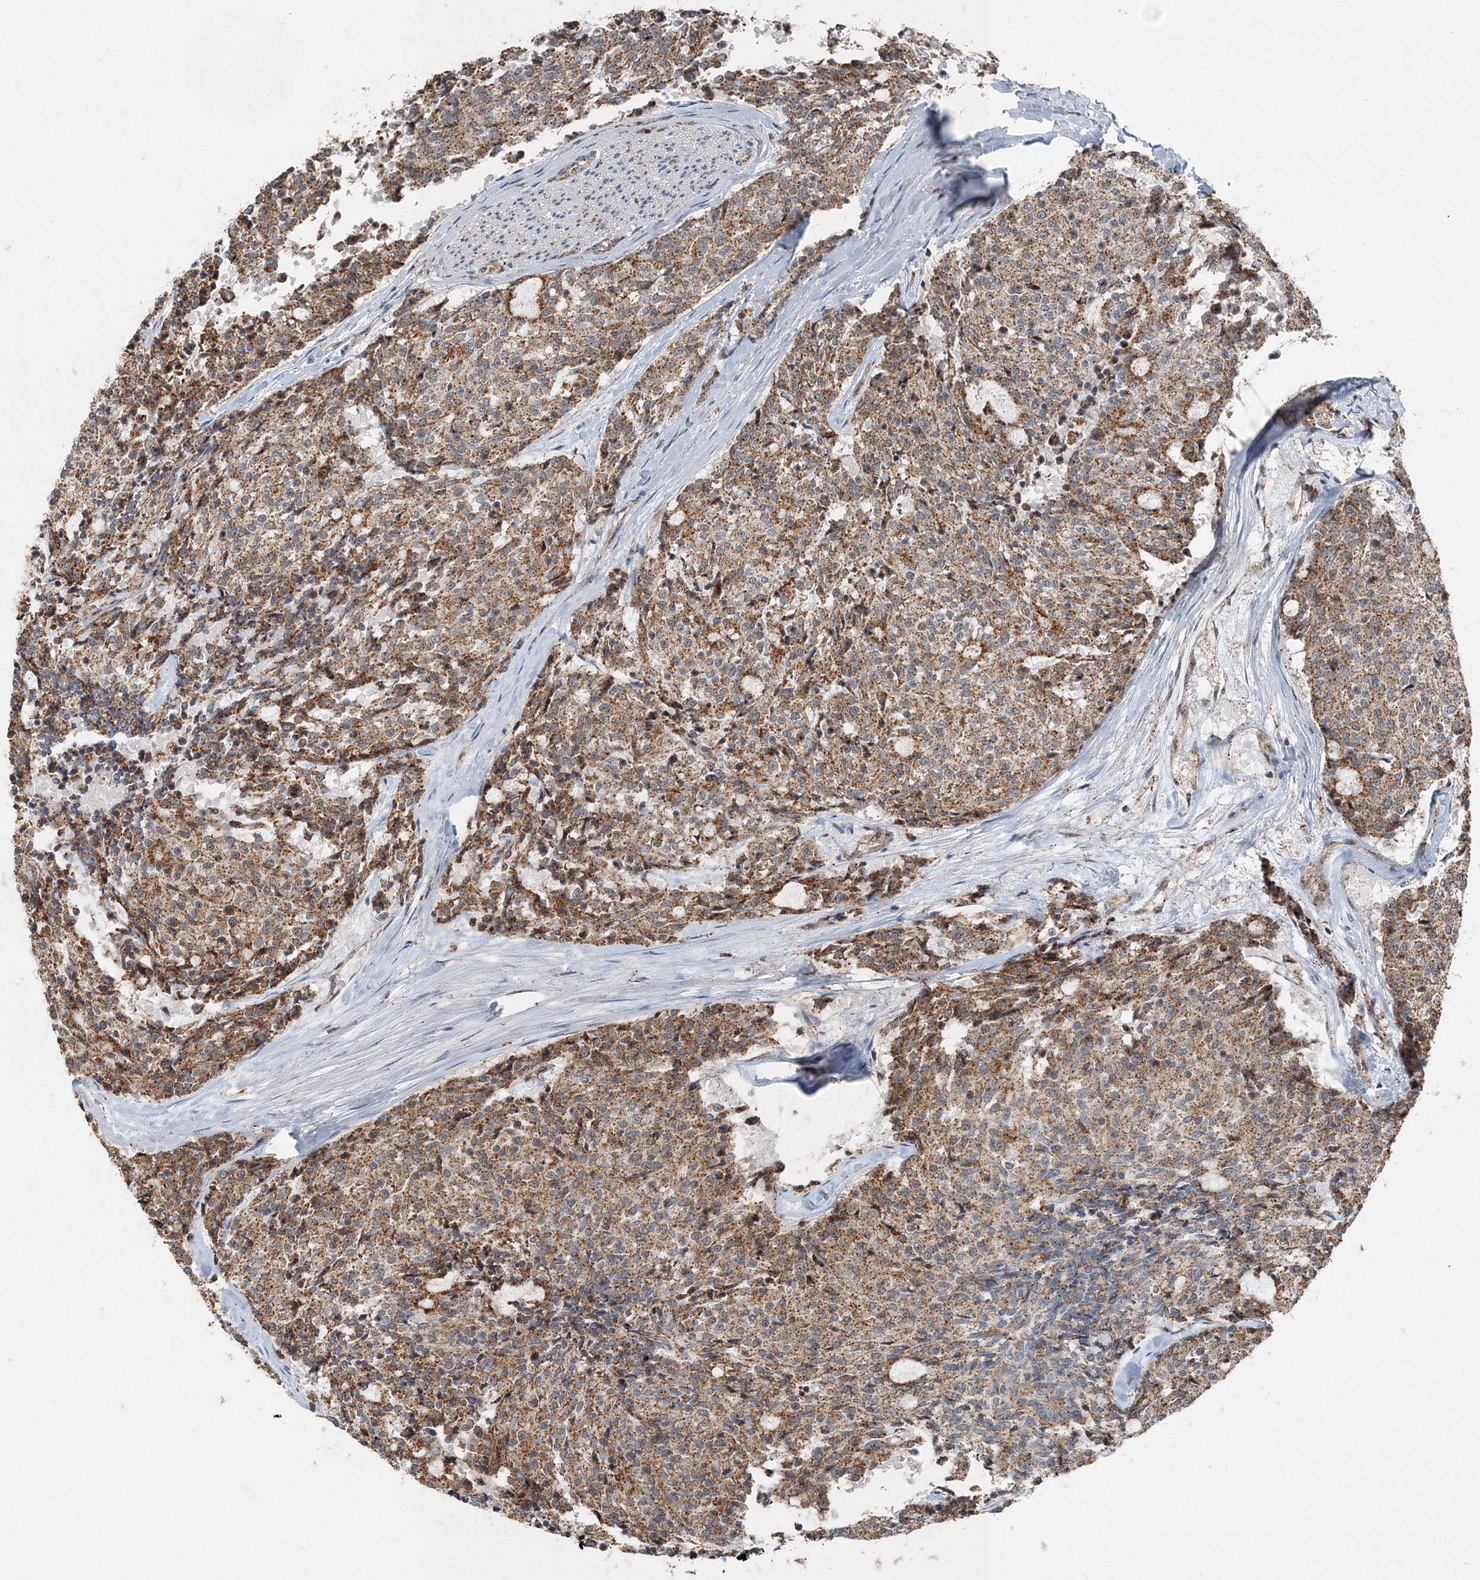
{"staining": {"intensity": "moderate", "quantity": ">75%", "location": "cytoplasmic/membranous"}, "tissue": "carcinoid", "cell_type": "Tumor cells", "image_type": "cancer", "snomed": [{"axis": "morphology", "description": "Carcinoid, malignant, NOS"}, {"axis": "topography", "description": "Pancreas"}], "caption": "Malignant carcinoid tissue demonstrates moderate cytoplasmic/membranous staining in about >75% of tumor cells, visualized by immunohistochemistry.", "gene": "AASDH", "patient": {"sex": "female", "age": 54}}